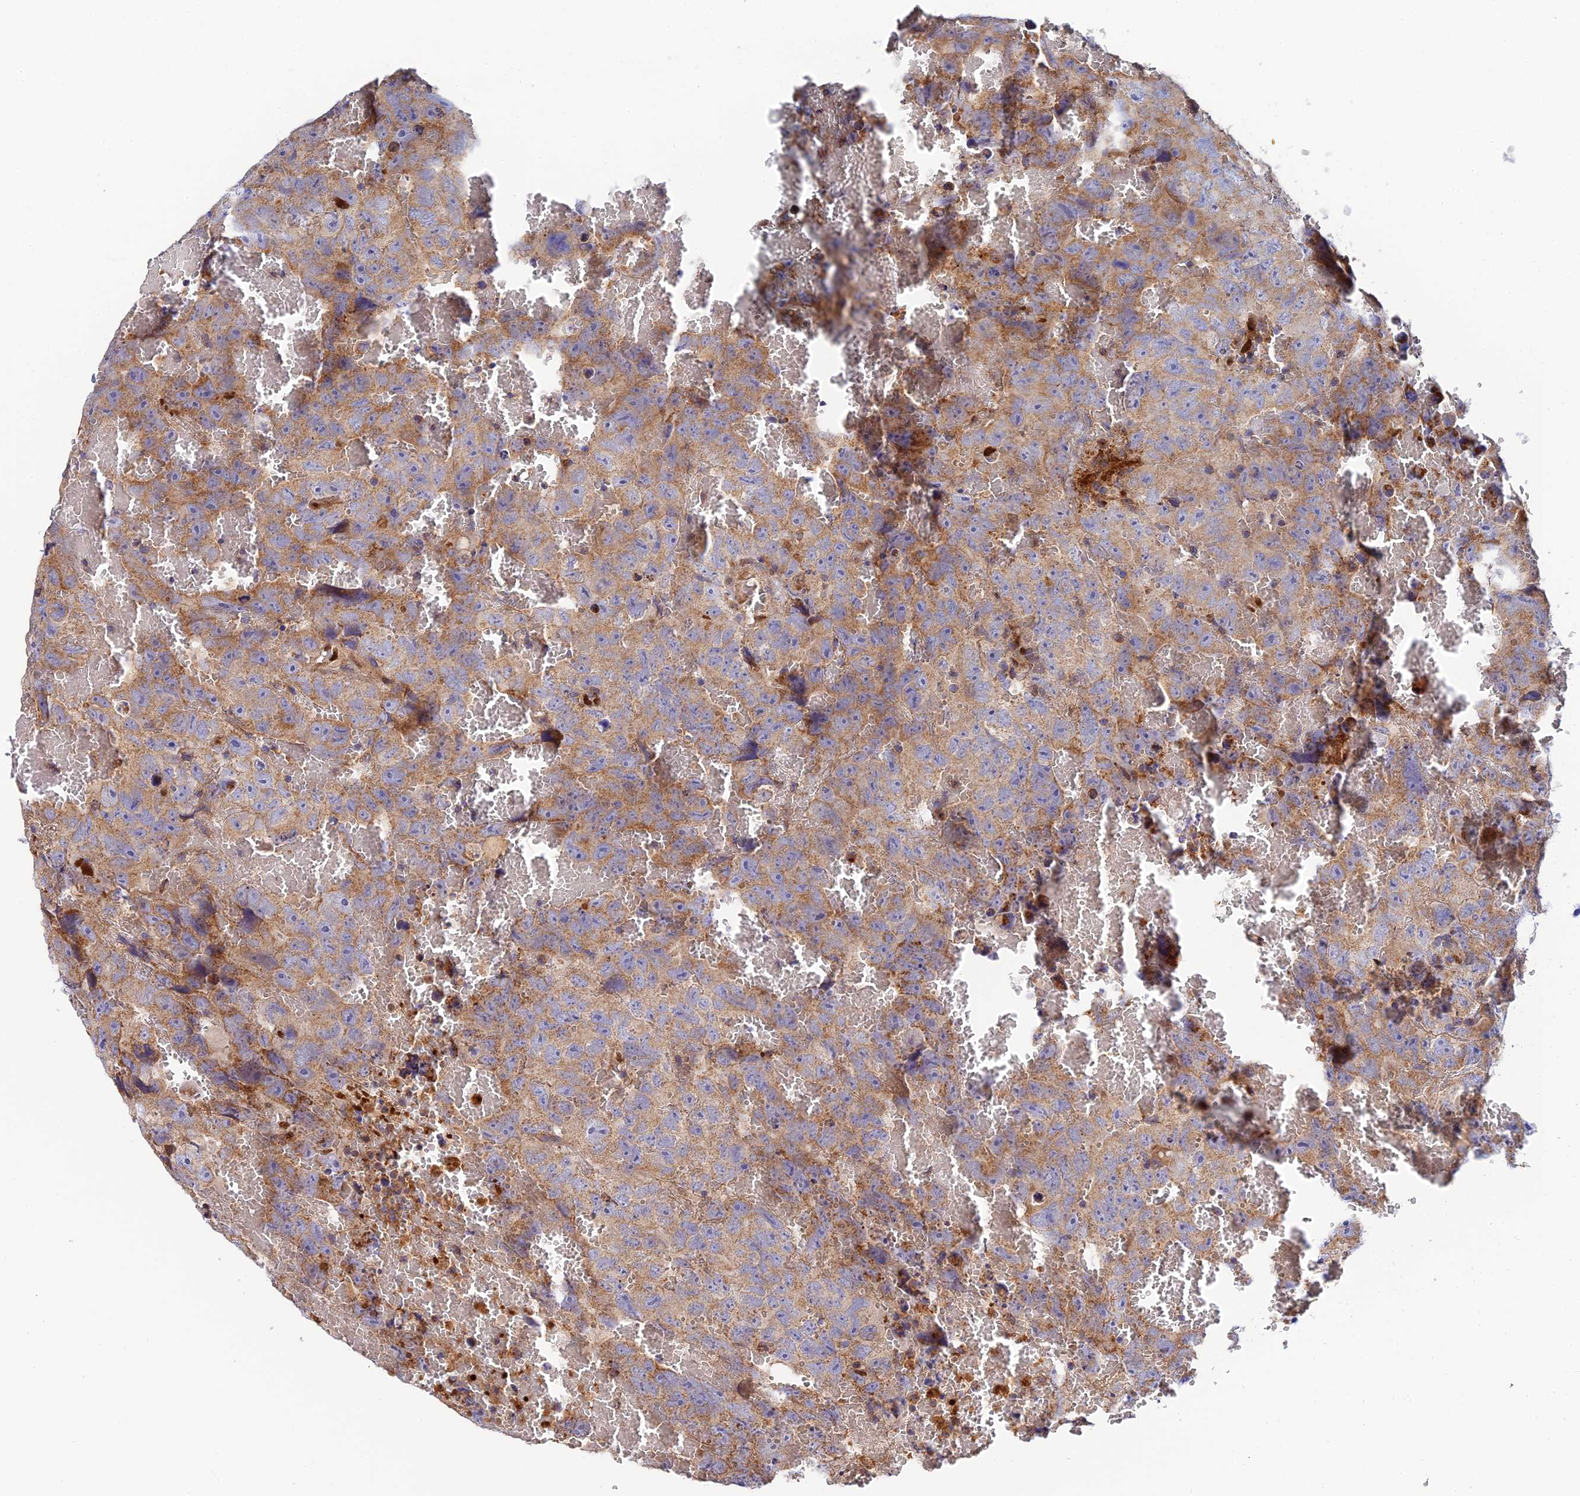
{"staining": {"intensity": "moderate", "quantity": ">75%", "location": "cytoplasmic/membranous"}, "tissue": "testis cancer", "cell_type": "Tumor cells", "image_type": "cancer", "snomed": [{"axis": "morphology", "description": "Carcinoma, Embryonal, NOS"}, {"axis": "topography", "description": "Testis"}], "caption": "Immunohistochemistry of human testis cancer (embryonal carcinoma) displays medium levels of moderate cytoplasmic/membranous positivity in approximately >75% of tumor cells. The staining was performed using DAB (3,3'-diaminobenzidine), with brown indicating positive protein expression. Nuclei are stained blue with hematoxylin.", "gene": "PODNL1", "patient": {"sex": "male", "age": 45}}